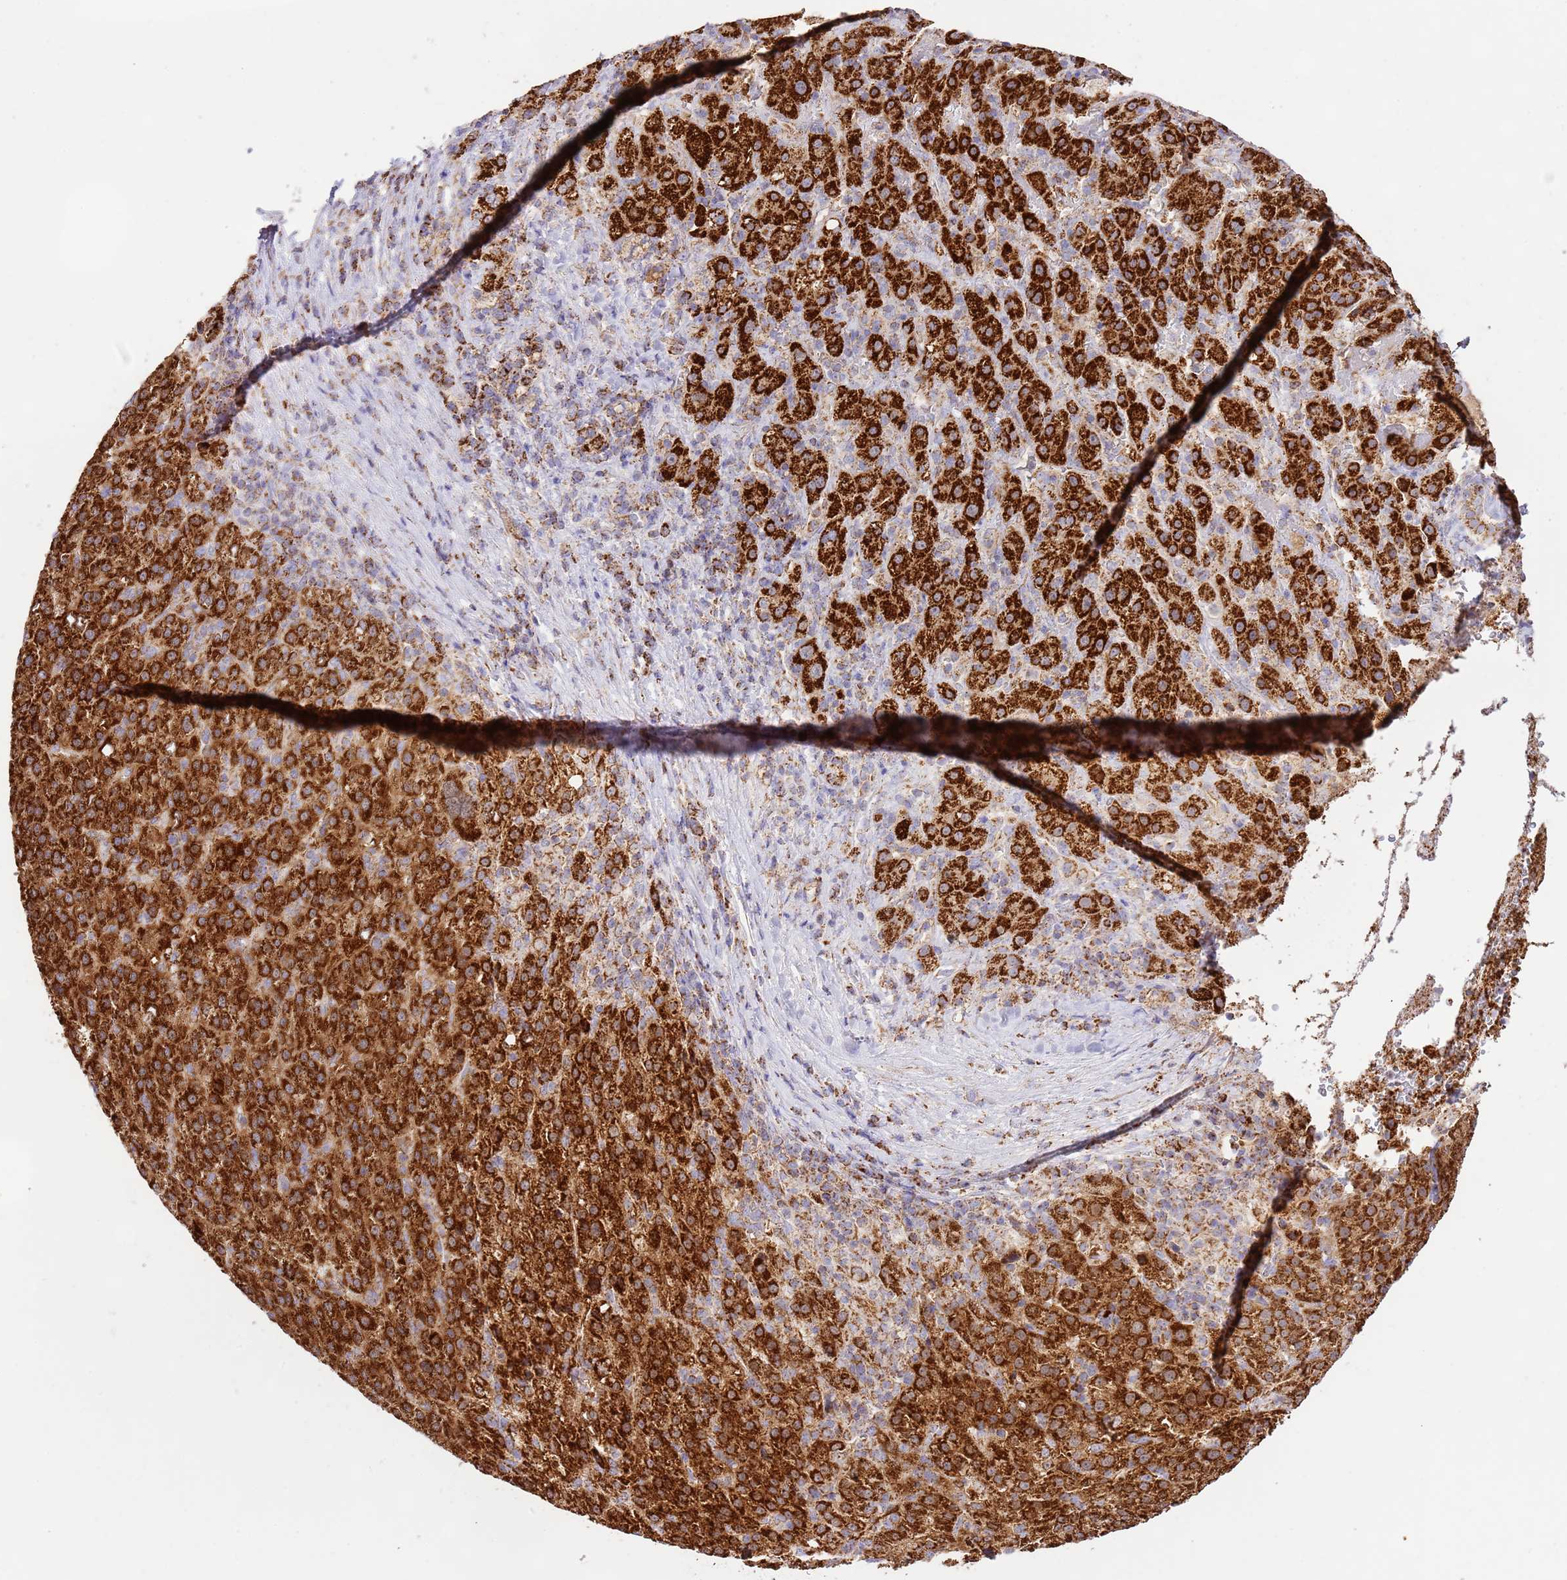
{"staining": {"intensity": "strong", "quantity": ">75%", "location": "cytoplasmic/membranous"}, "tissue": "liver cancer", "cell_type": "Tumor cells", "image_type": "cancer", "snomed": [{"axis": "morphology", "description": "Carcinoma, Hepatocellular, NOS"}, {"axis": "topography", "description": "Liver"}], "caption": "High-magnification brightfield microscopy of liver cancer stained with DAB (brown) and counterstained with hematoxylin (blue). tumor cells exhibit strong cytoplasmic/membranous expression is appreciated in approximately>75% of cells. Nuclei are stained in blue.", "gene": "ZBTB39", "patient": {"sex": "female", "age": 58}}